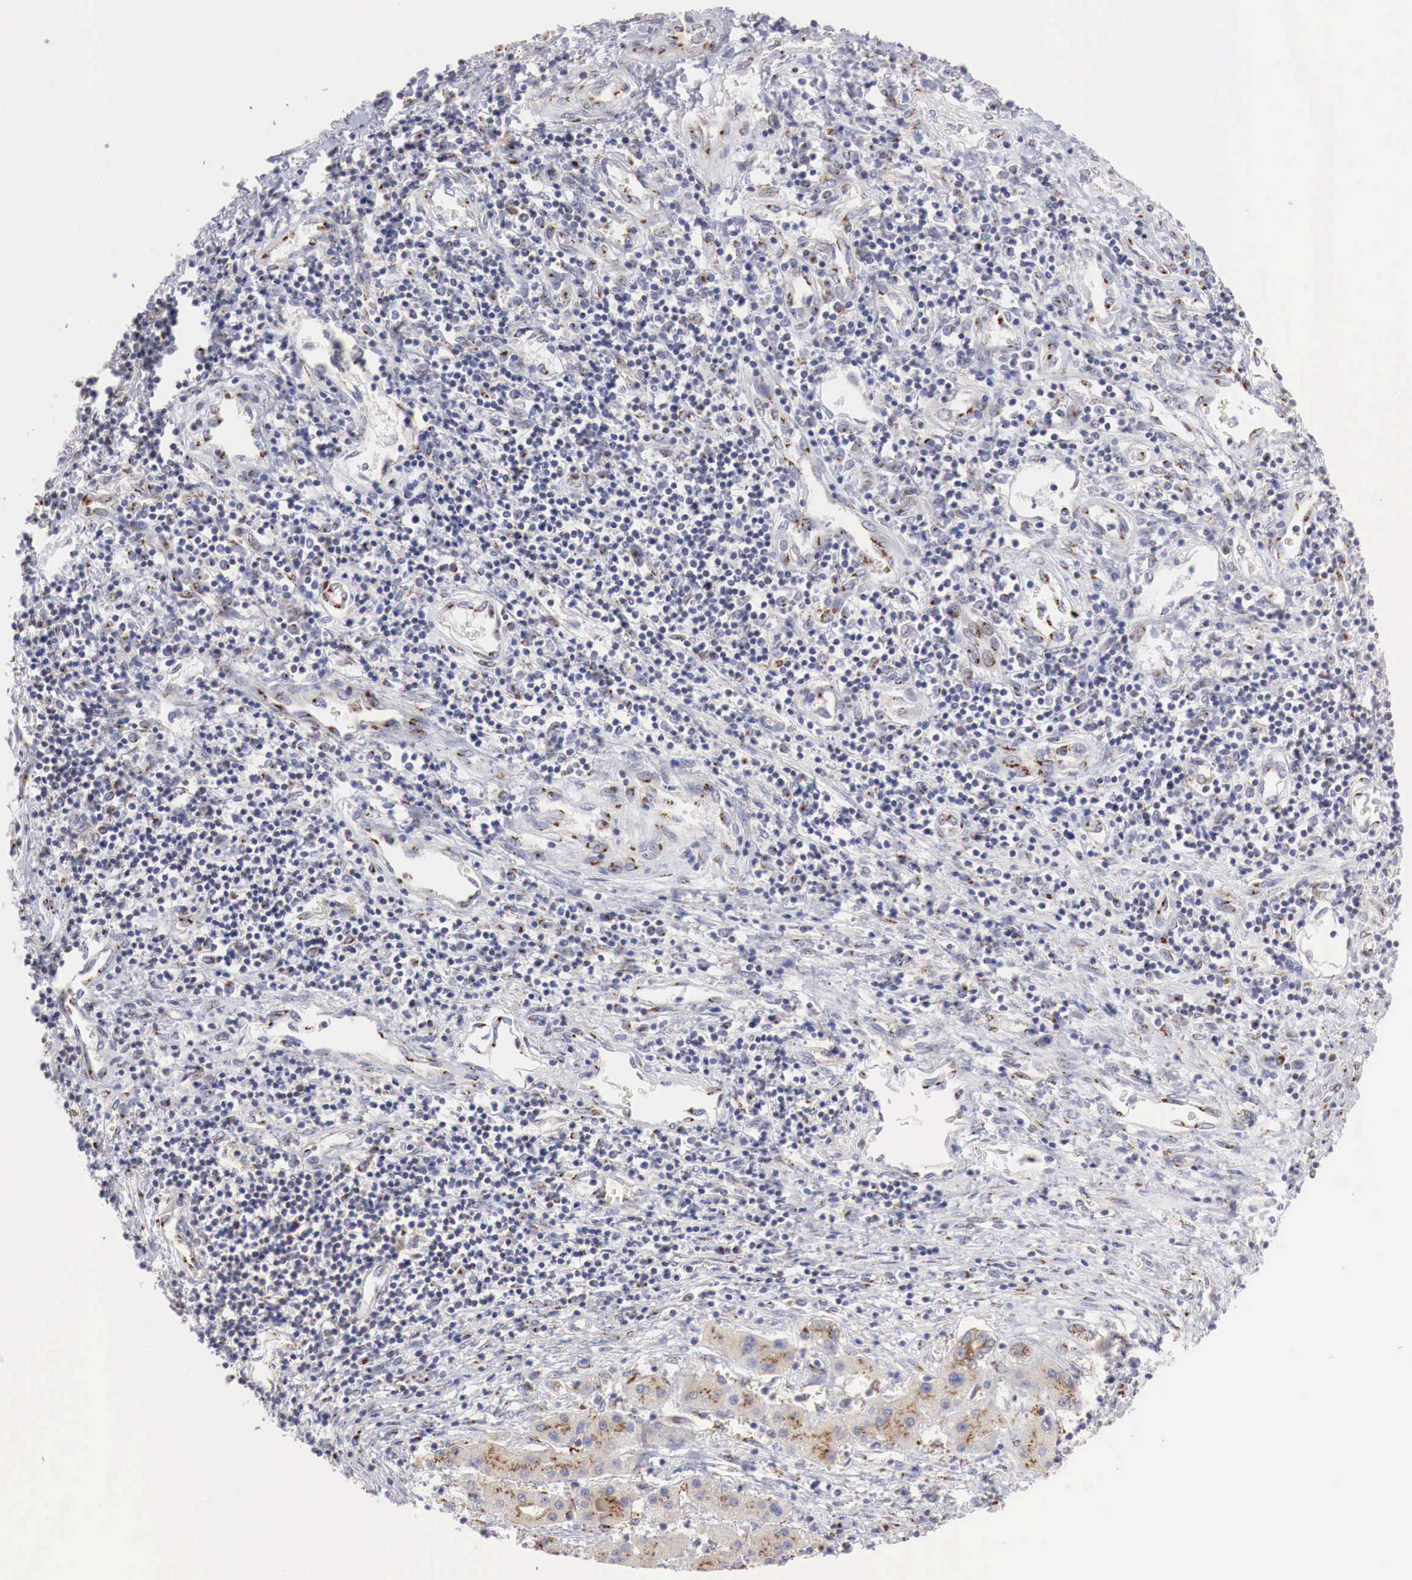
{"staining": {"intensity": "moderate", "quantity": "25%-75%", "location": "cytoplasmic/membranous"}, "tissue": "liver cancer", "cell_type": "Tumor cells", "image_type": "cancer", "snomed": [{"axis": "morphology", "description": "Carcinoma, Hepatocellular, NOS"}, {"axis": "topography", "description": "Liver"}], "caption": "Moderate cytoplasmic/membranous protein staining is seen in approximately 25%-75% of tumor cells in liver hepatocellular carcinoma.", "gene": "SYAP1", "patient": {"sex": "male", "age": 24}}